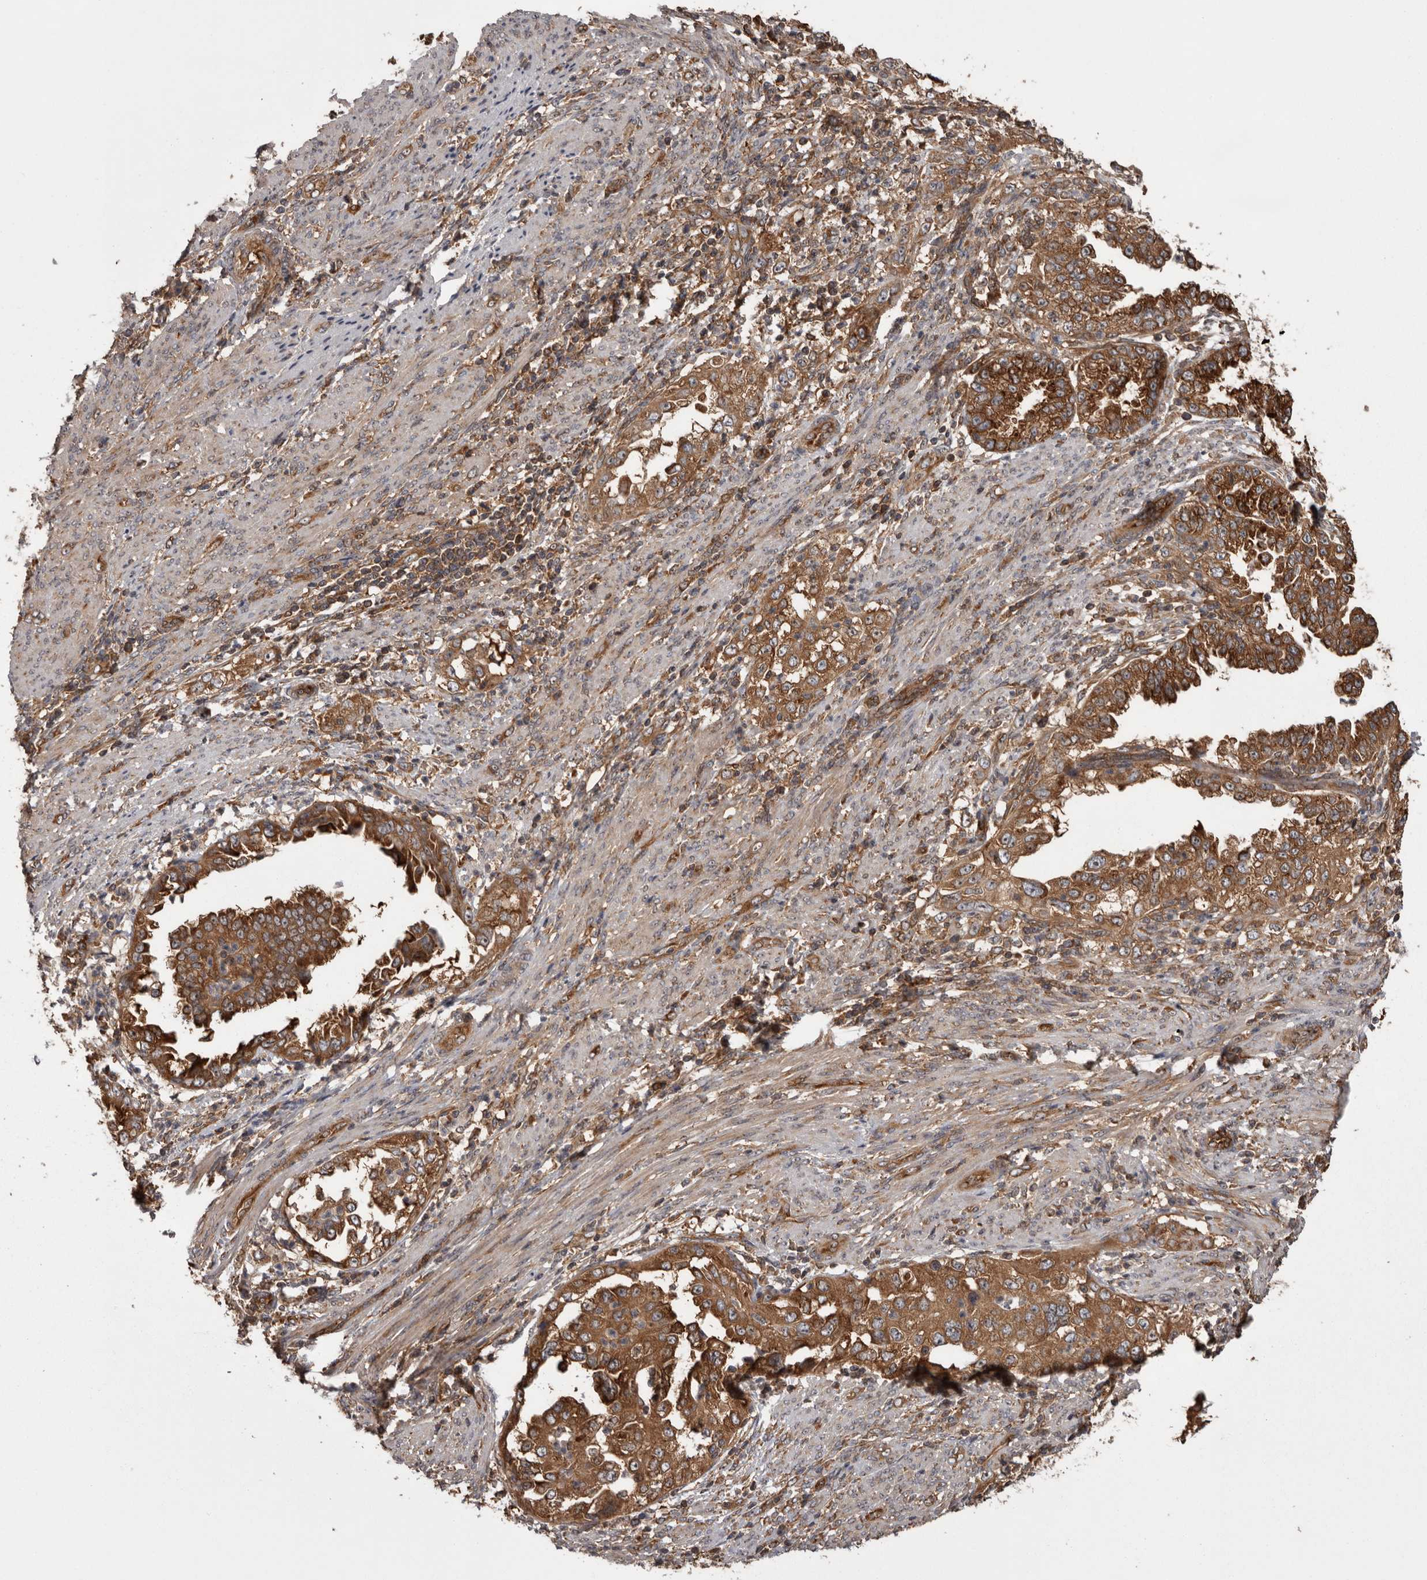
{"staining": {"intensity": "moderate", "quantity": ">75%", "location": "cytoplasmic/membranous"}, "tissue": "endometrial cancer", "cell_type": "Tumor cells", "image_type": "cancer", "snomed": [{"axis": "morphology", "description": "Adenocarcinoma, NOS"}, {"axis": "topography", "description": "Endometrium"}], "caption": "Protein staining of endometrial cancer (adenocarcinoma) tissue reveals moderate cytoplasmic/membranous staining in about >75% of tumor cells.", "gene": "DARS1", "patient": {"sex": "female", "age": 85}}